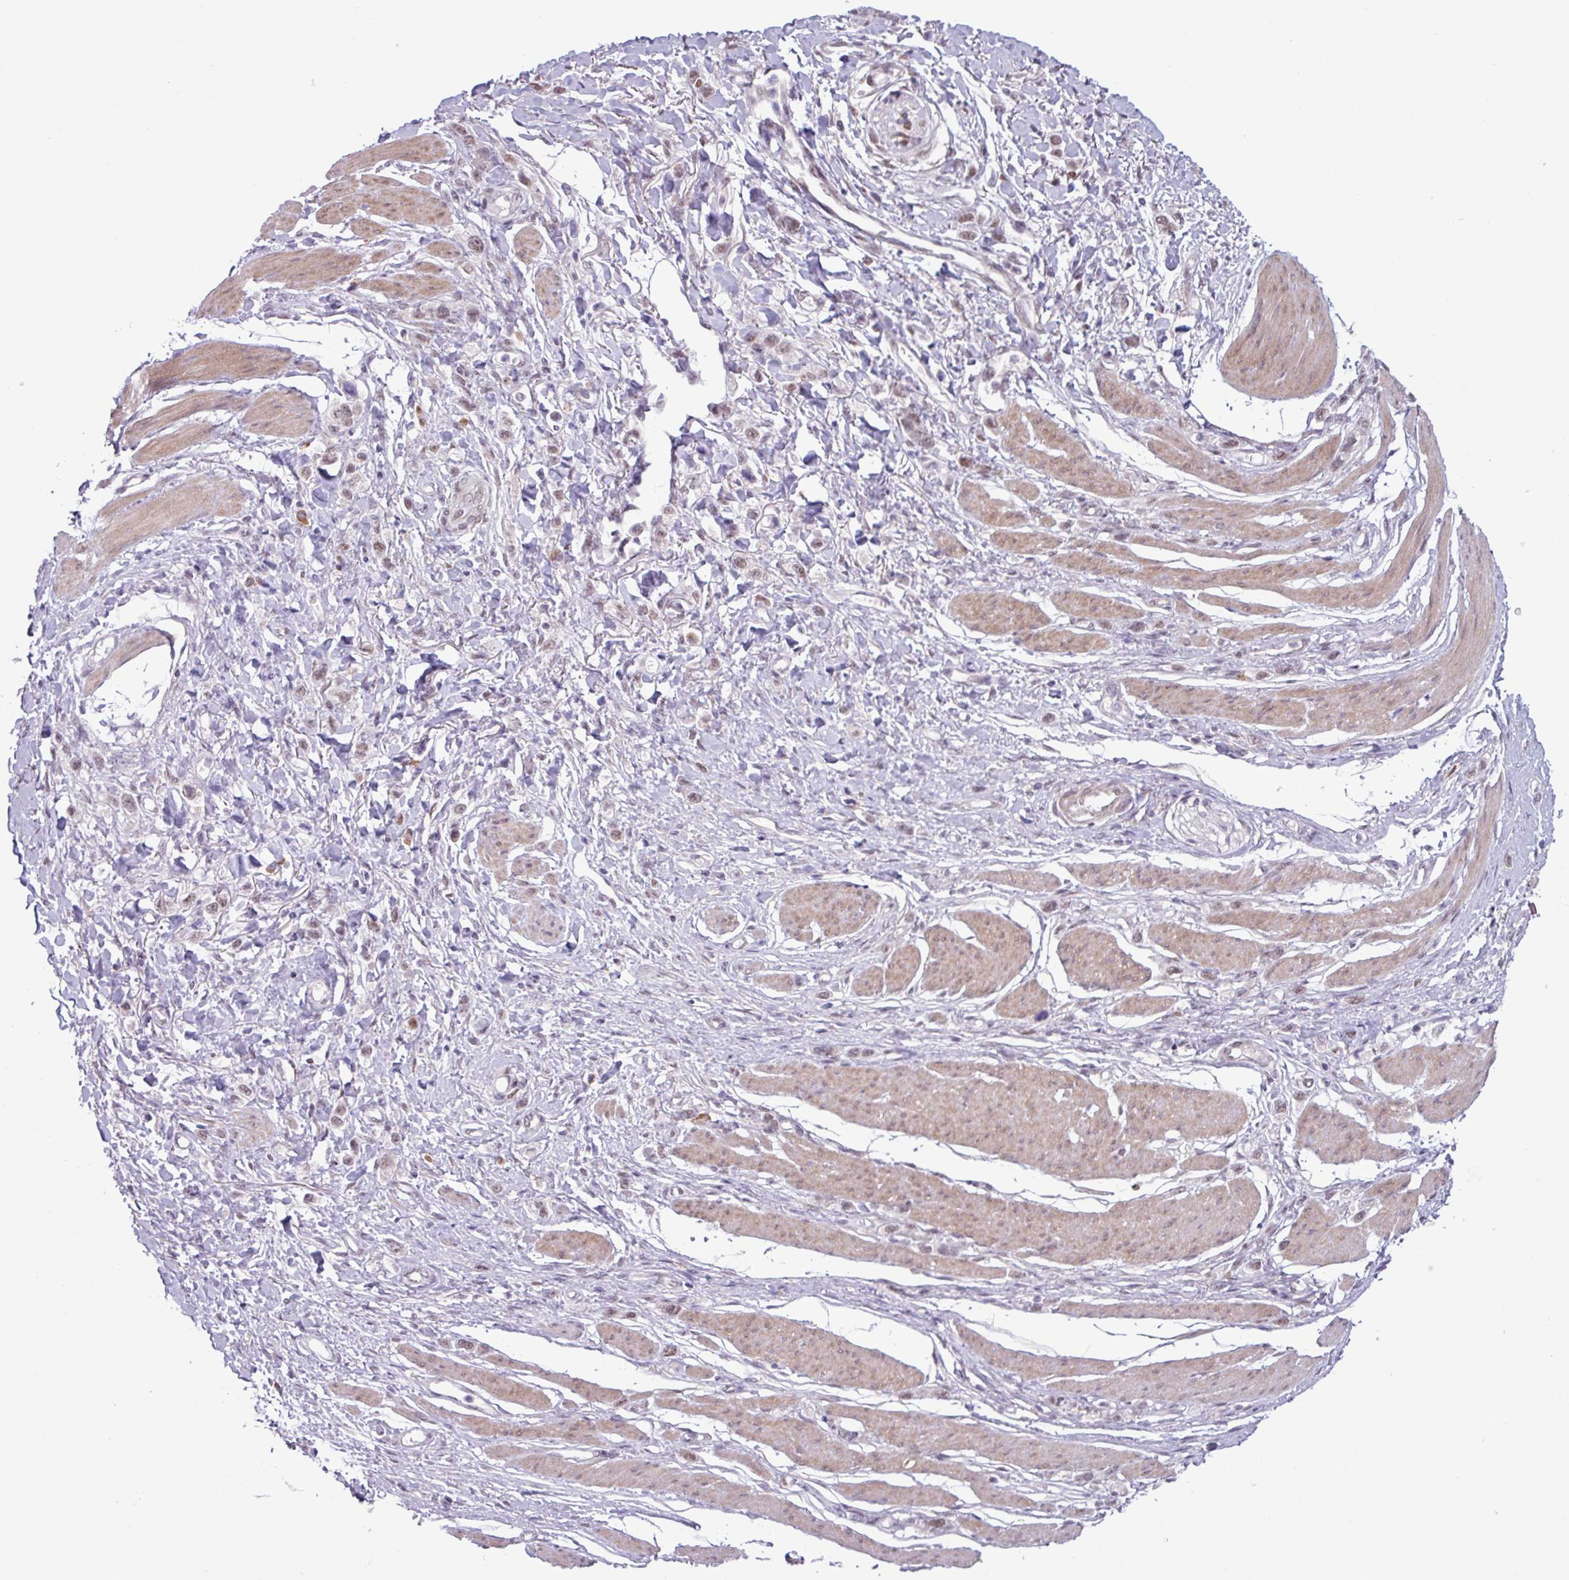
{"staining": {"intensity": "weak", "quantity": ">75%", "location": "nuclear"}, "tissue": "stomach cancer", "cell_type": "Tumor cells", "image_type": "cancer", "snomed": [{"axis": "morphology", "description": "Adenocarcinoma, NOS"}, {"axis": "topography", "description": "Stomach"}], "caption": "Weak nuclear protein expression is appreciated in about >75% of tumor cells in stomach cancer (adenocarcinoma). (DAB (3,3'-diaminobenzidine) IHC with brightfield microscopy, high magnification).", "gene": "NOTCH2", "patient": {"sex": "female", "age": 65}}